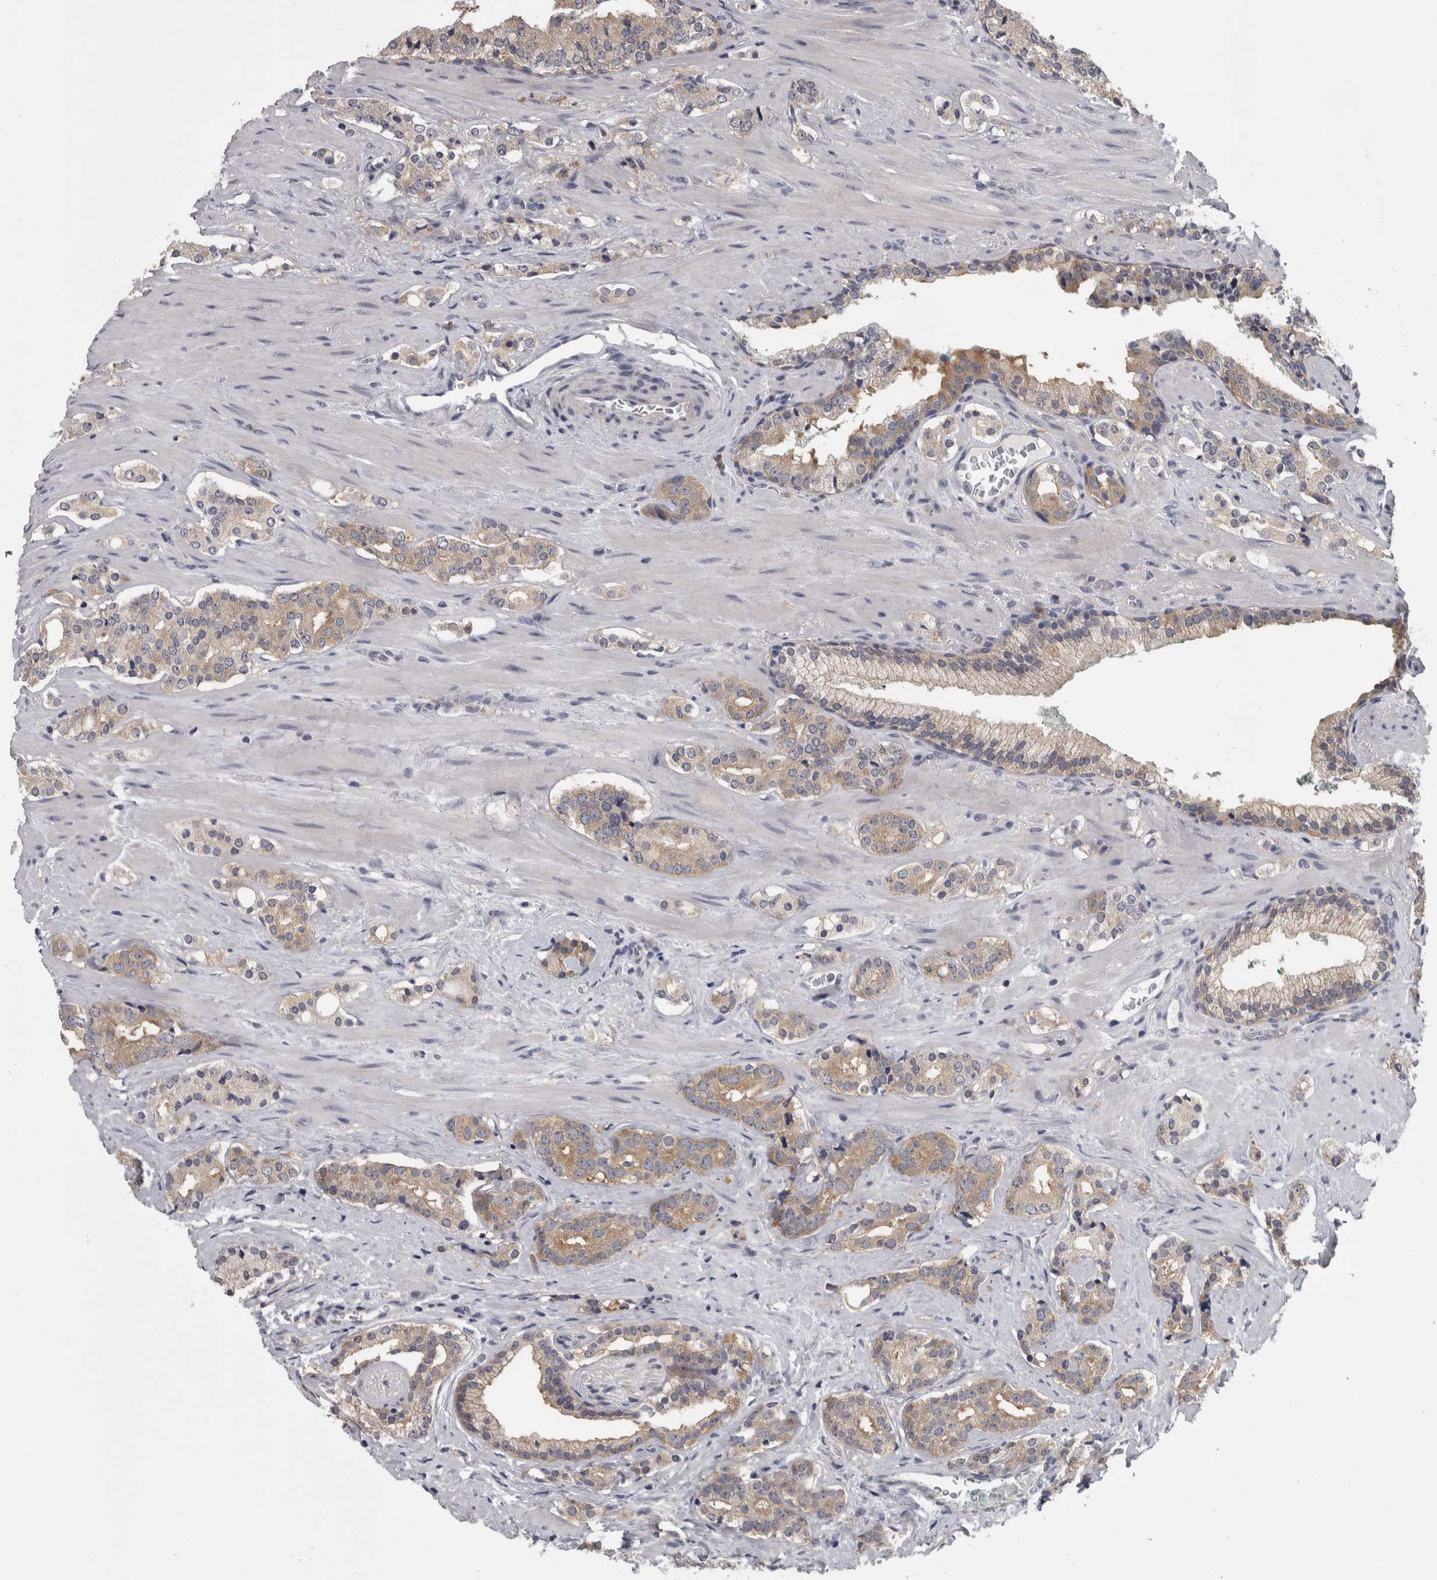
{"staining": {"intensity": "weak", "quantity": ">75%", "location": "cytoplasmic/membranous"}, "tissue": "prostate cancer", "cell_type": "Tumor cells", "image_type": "cancer", "snomed": [{"axis": "morphology", "description": "Adenocarcinoma, High grade"}, {"axis": "topography", "description": "Prostate"}], "caption": "IHC photomicrograph of neoplastic tissue: human prostate cancer (high-grade adenocarcinoma) stained using immunohistochemistry exhibits low levels of weak protein expression localized specifically in the cytoplasmic/membranous of tumor cells, appearing as a cytoplasmic/membranous brown color.", "gene": "PRKCI", "patient": {"sex": "male", "age": 71}}